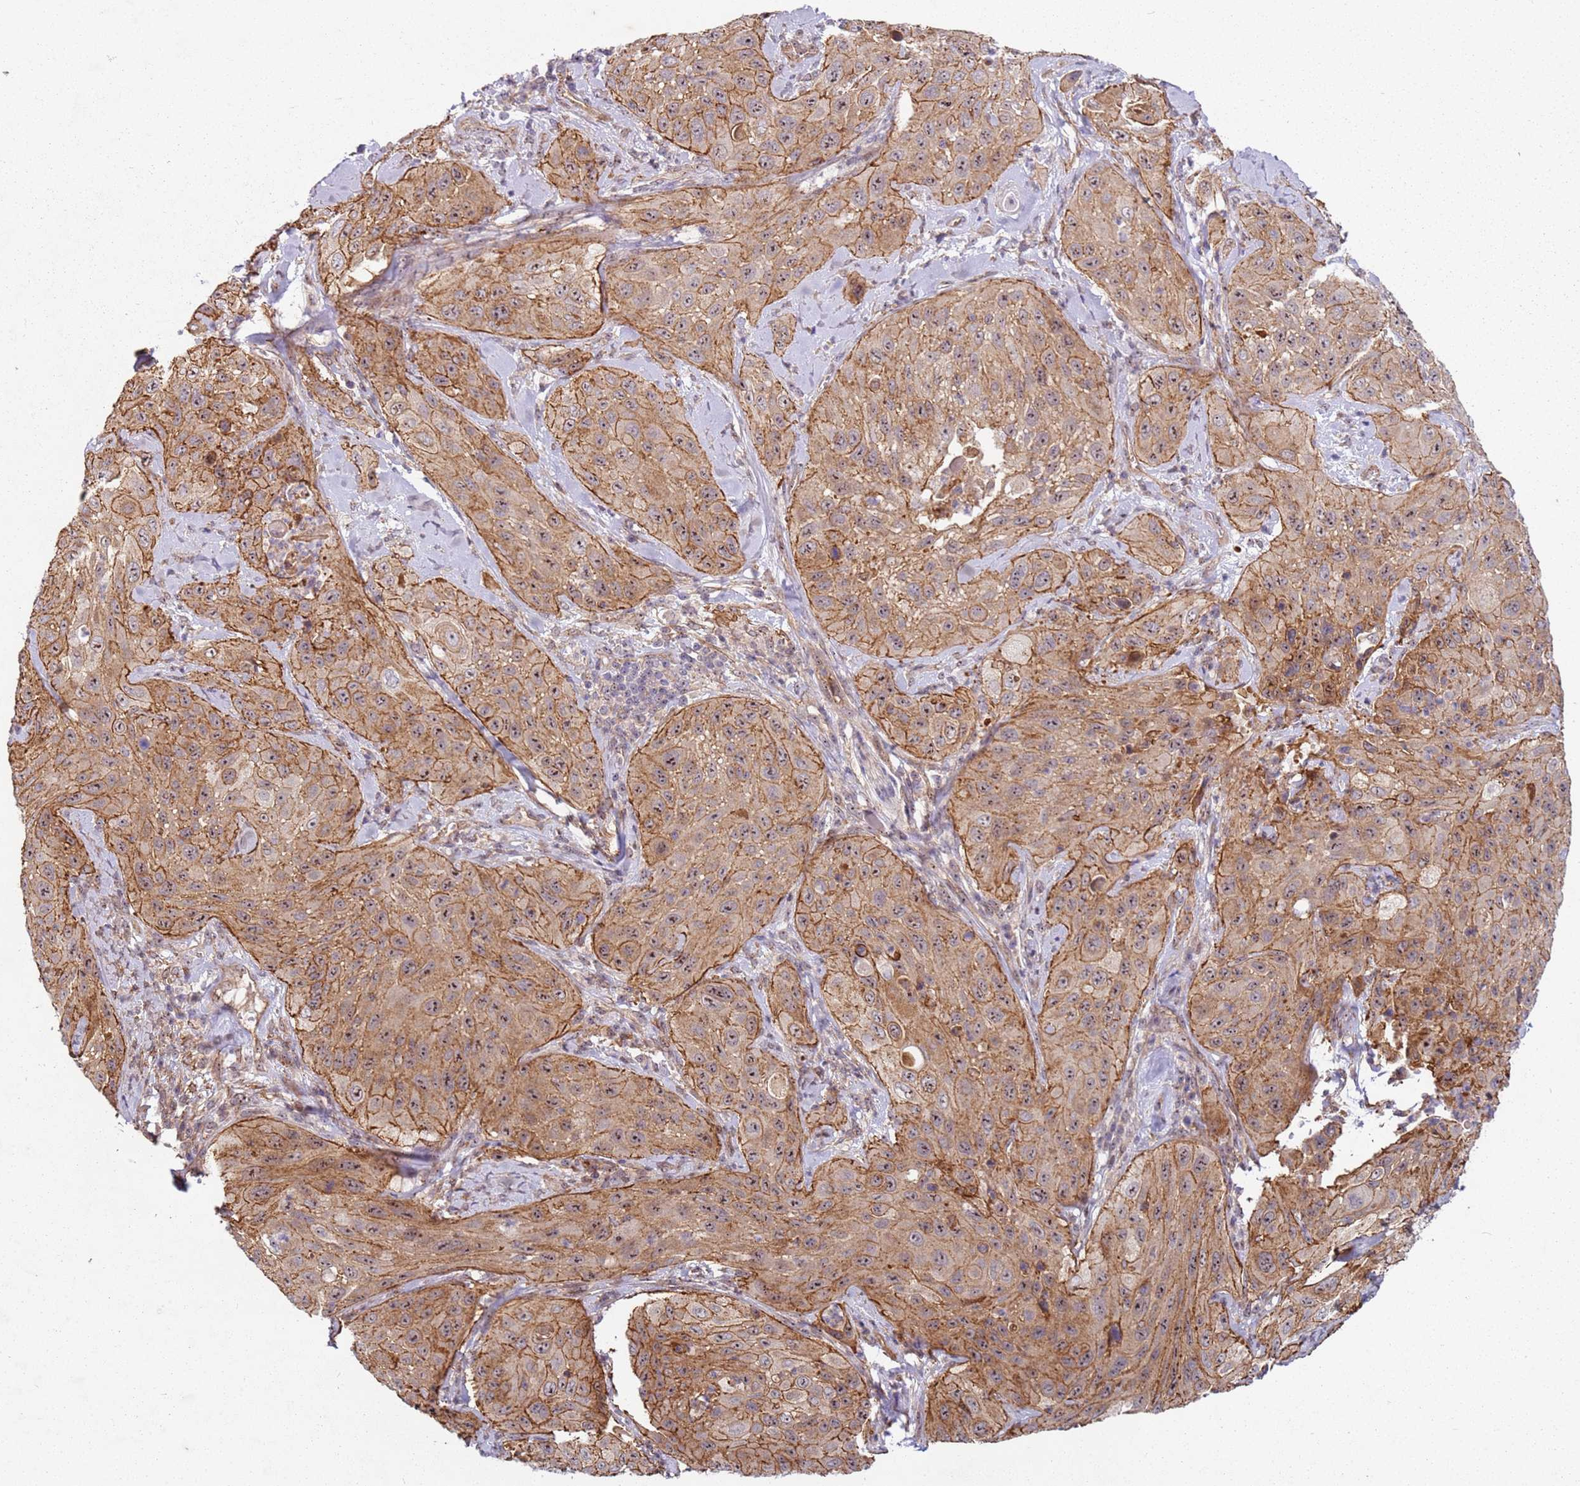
{"staining": {"intensity": "moderate", "quantity": ">75%", "location": "cytoplasmic/membranous"}, "tissue": "cervical cancer", "cell_type": "Tumor cells", "image_type": "cancer", "snomed": [{"axis": "morphology", "description": "Squamous cell carcinoma, NOS"}, {"axis": "topography", "description": "Cervix"}], "caption": "Protein staining of cervical squamous cell carcinoma tissue shows moderate cytoplasmic/membranous expression in about >75% of tumor cells. (IHC, brightfield microscopy, high magnification).", "gene": "C2CD4B", "patient": {"sex": "female", "age": 42}}